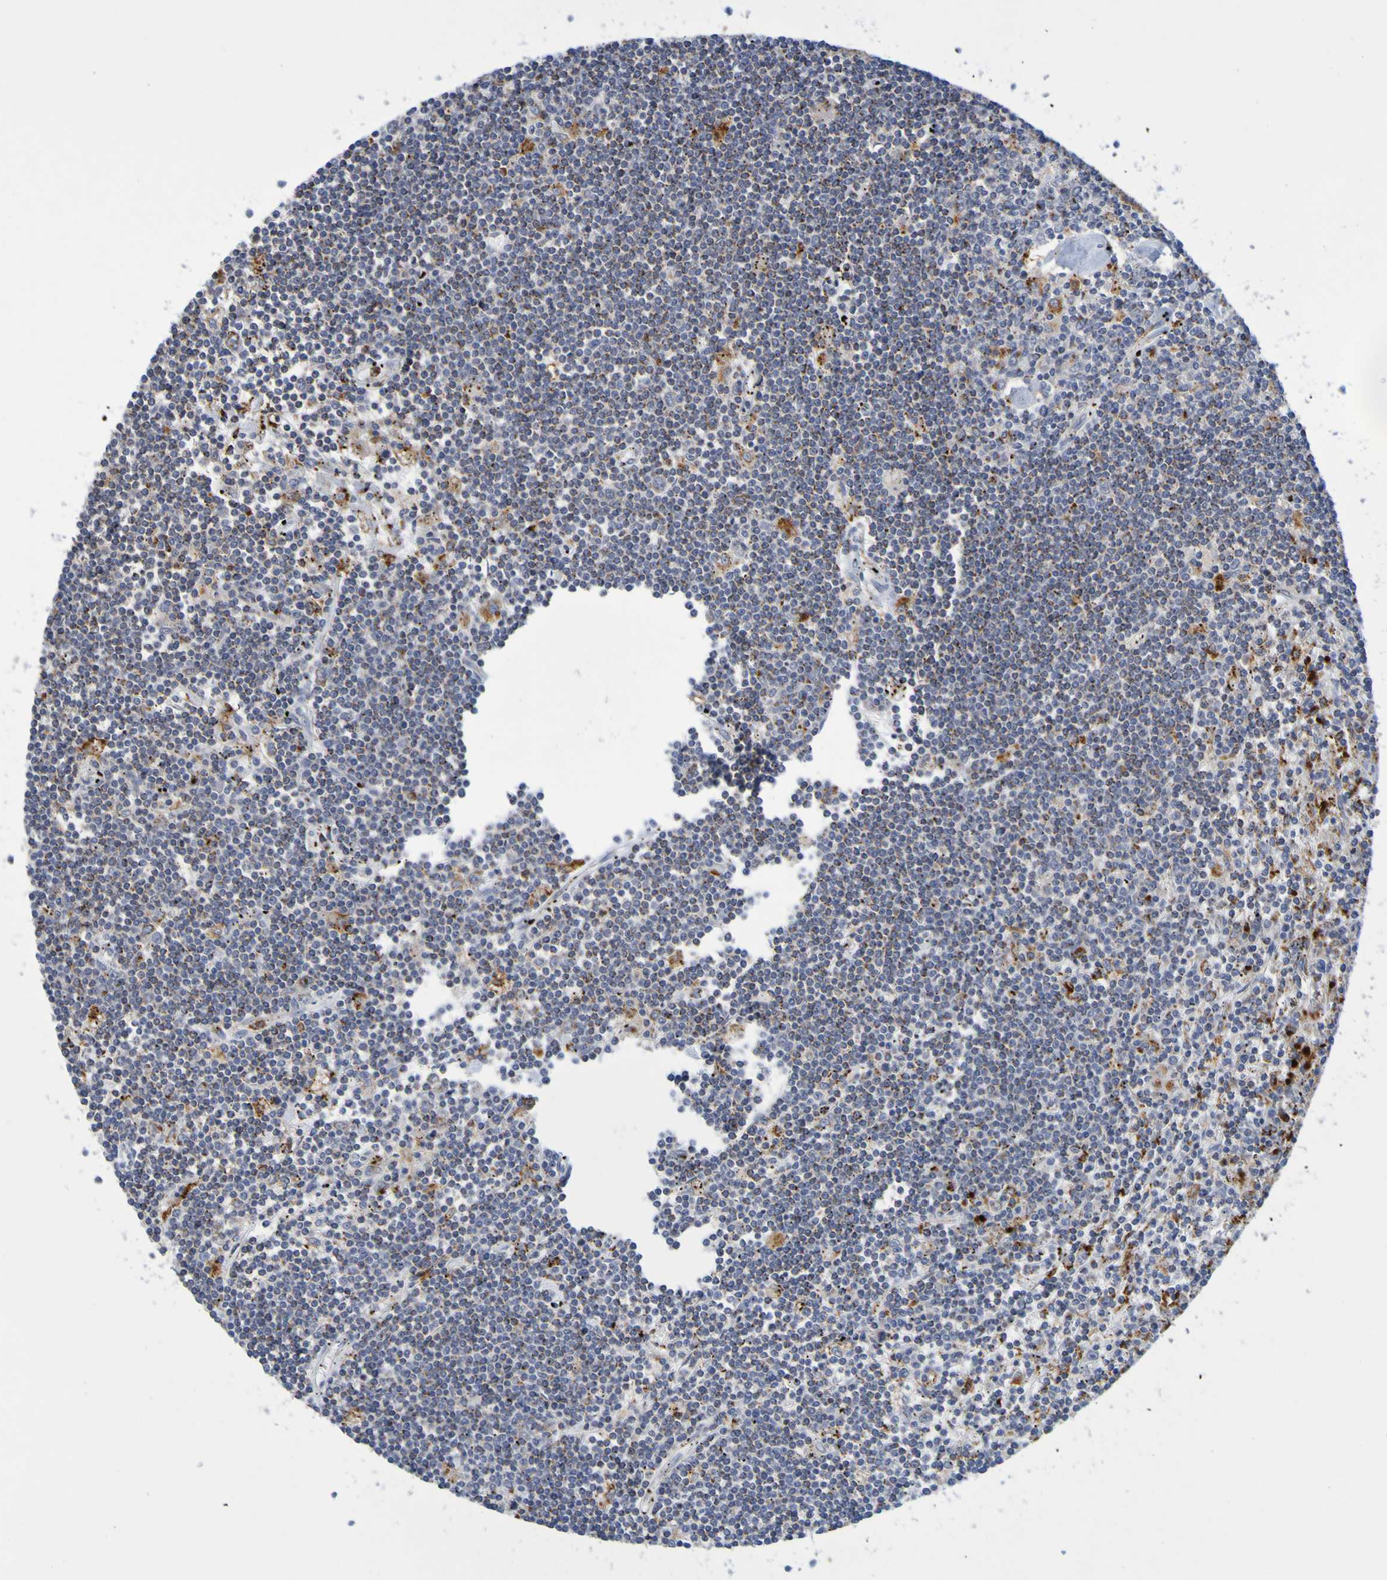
{"staining": {"intensity": "negative", "quantity": "none", "location": "none"}, "tissue": "lymphoma", "cell_type": "Tumor cells", "image_type": "cancer", "snomed": [{"axis": "morphology", "description": "Malignant lymphoma, non-Hodgkin's type, Low grade"}, {"axis": "topography", "description": "Spleen"}], "caption": "Immunohistochemistry histopathology image of malignant lymphoma, non-Hodgkin's type (low-grade) stained for a protein (brown), which exhibits no expression in tumor cells.", "gene": "TPH1", "patient": {"sex": "male", "age": 76}}